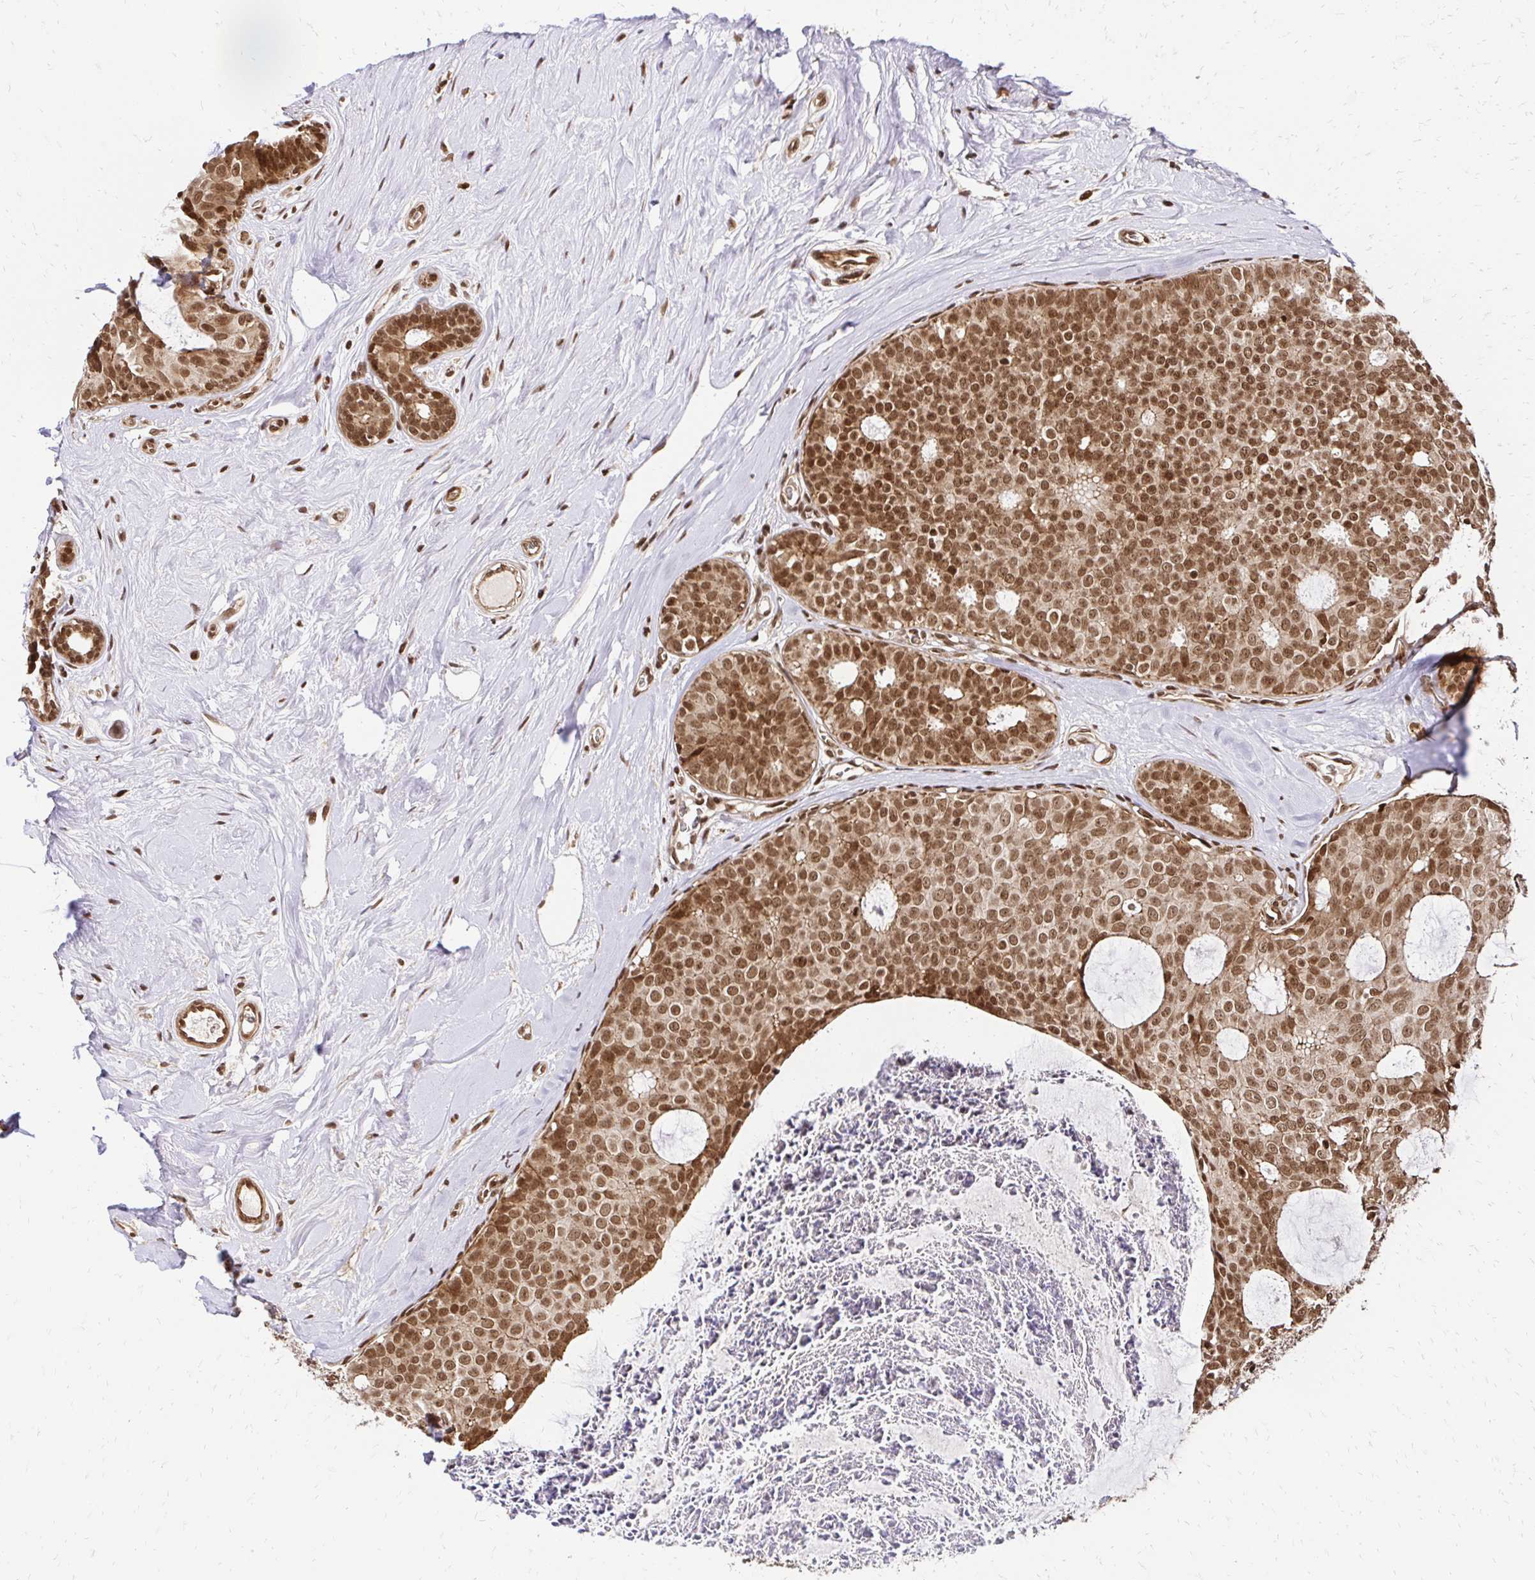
{"staining": {"intensity": "moderate", "quantity": ">75%", "location": "nuclear"}, "tissue": "breast cancer", "cell_type": "Tumor cells", "image_type": "cancer", "snomed": [{"axis": "morphology", "description": "Duct carcinoma"}, {"axis": "topography", "description": "Breast"}], "caption": "IHC image of neoplastic tissue: breast intraductal carcinoma stained using immunohistochemistry shows medium levels of moderate protein expression localized specifically in the nuclear of tumor cells, appearing as a nuclear brown color.", "gene": "GLYR1", "patient": {"sex": "female", "age": 45}}